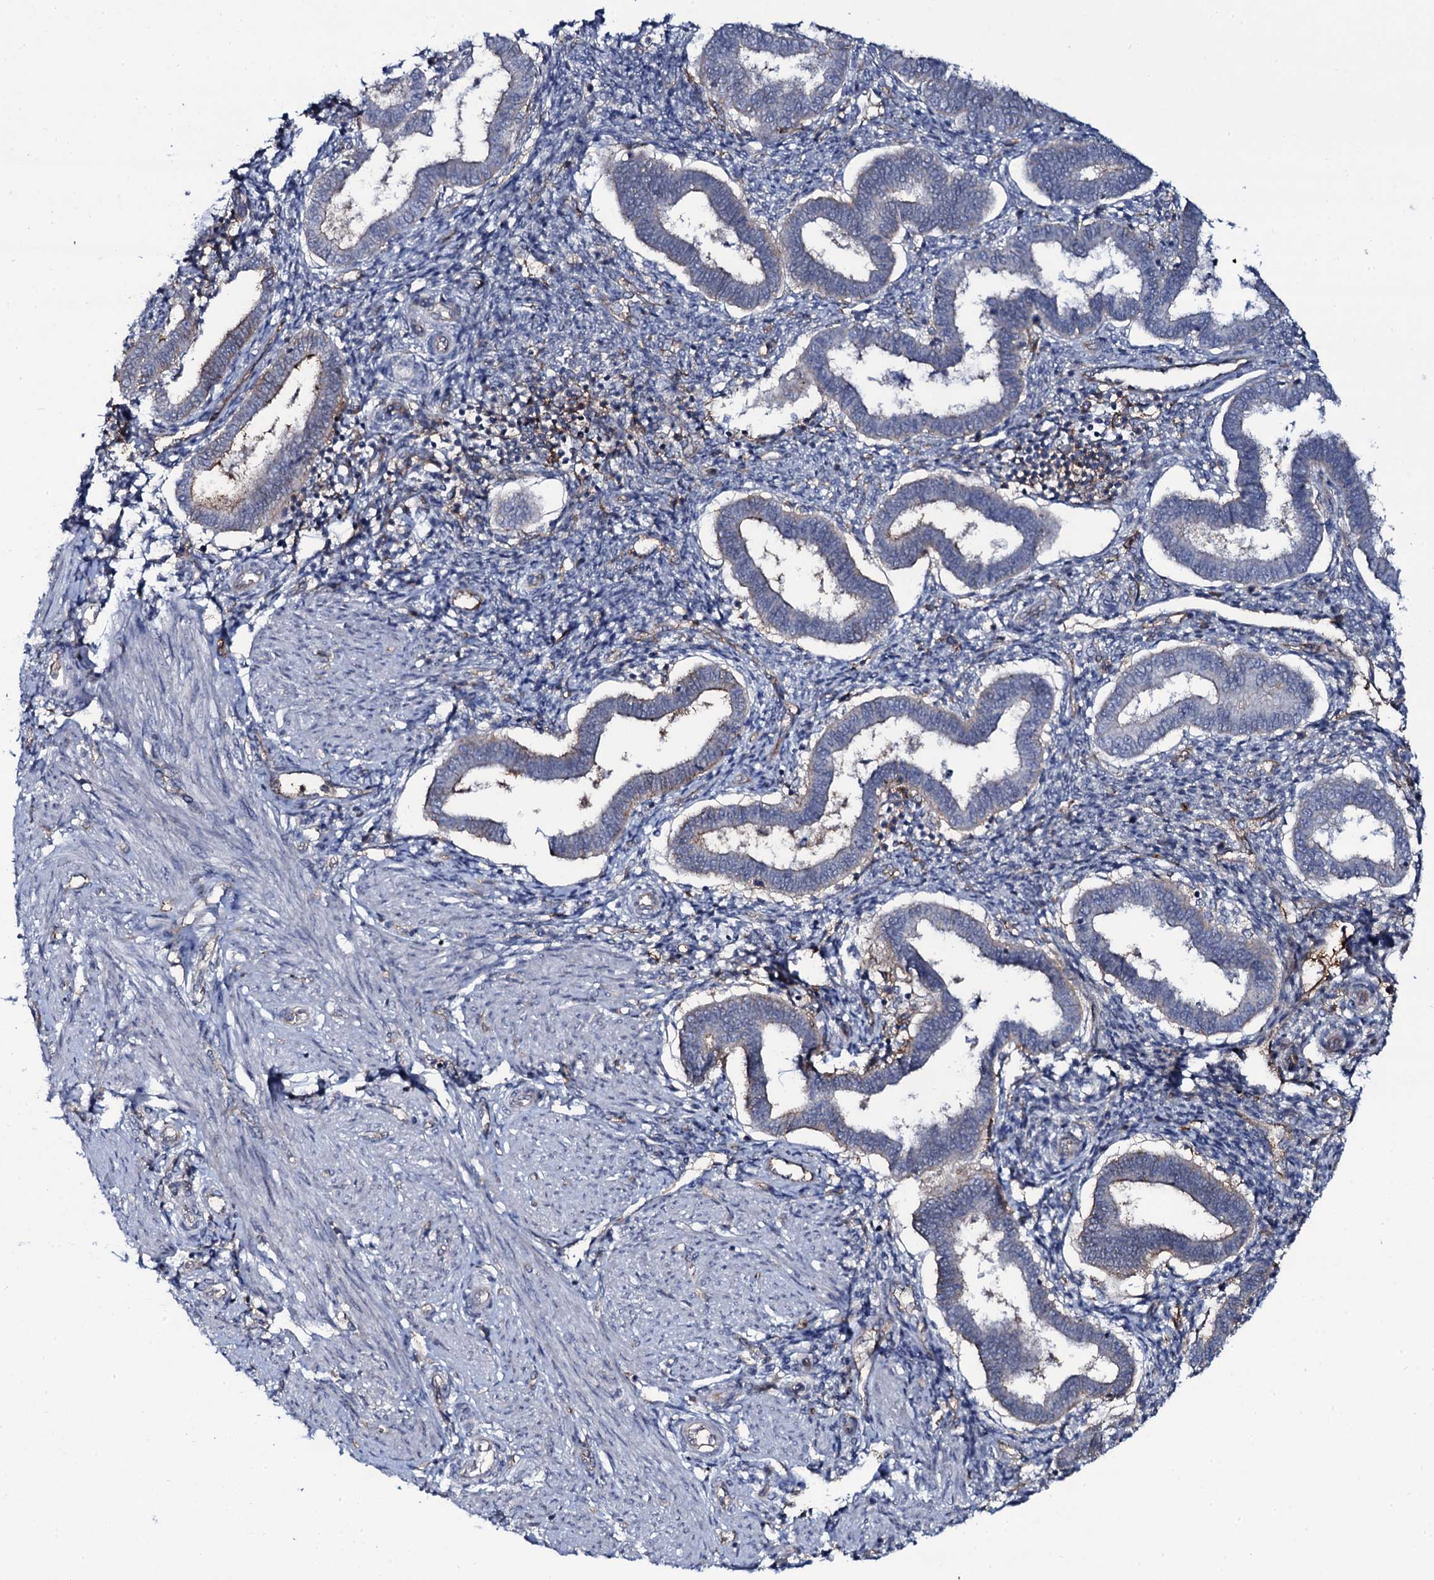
{"staining": {"intensity": "negative", "quantity": "none", "location": "none"}, "tissue": "endometrium", "cell_type": "Cells in endometrial stroma", "image_type": "normal", "snomed": [{"axis": "morphology", "description": "Normal tissue, NOS"}, {"axis": "topography", "description": "Endometrium"}], "caption": "High magnification brightfield microscopy of unremarkable endometrium stained with DAB (3,3'-diaminobenzidine) (brown) and counterstained with hematoxylin (blue): cells in endometrial stroma show no significant positivity. Nuclei are stained in blue.", "gene": "SNAP23", "patient": {"sex": "female", "age": 24}}